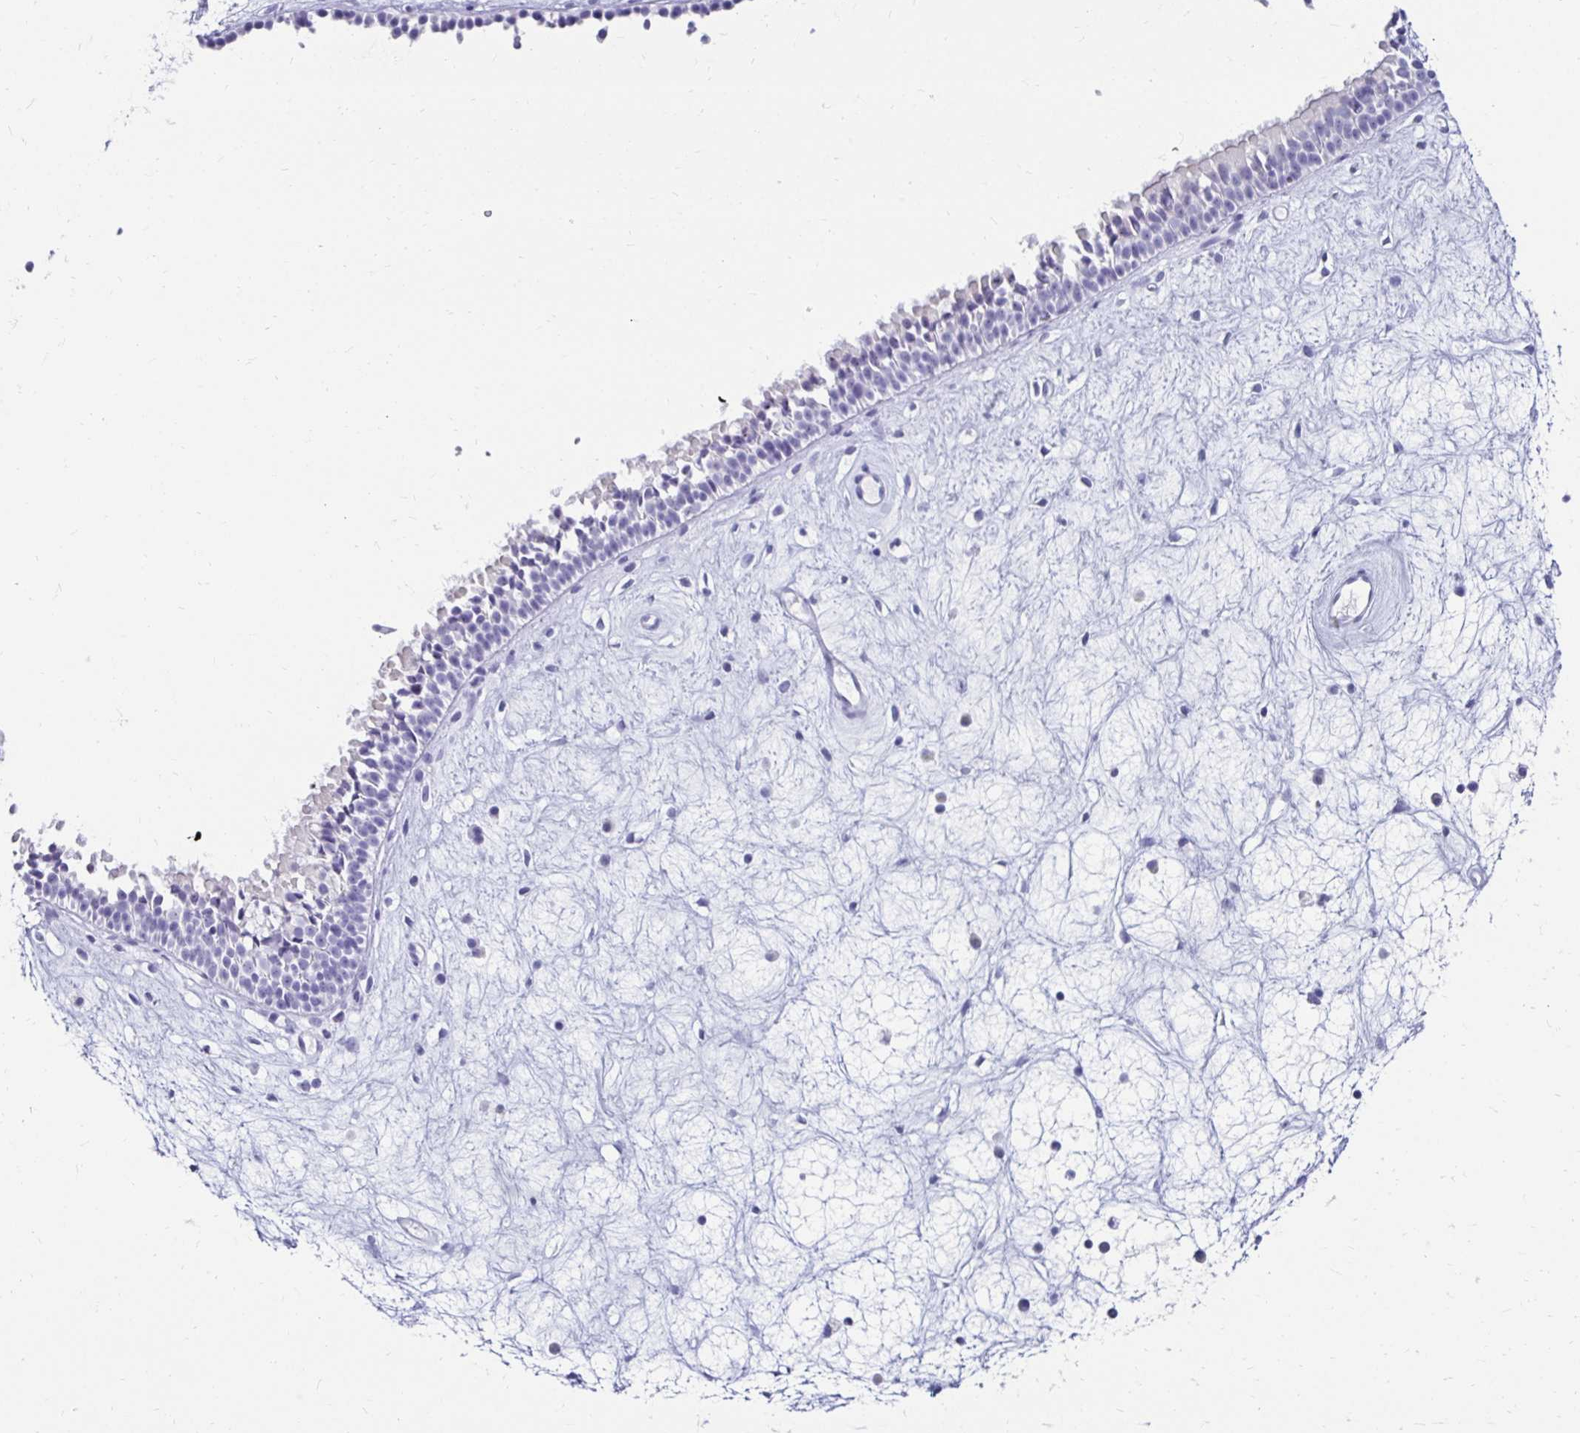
{"staining": {"intensity": "negative", "quantity": "none", "location": "none"}, "tissue": "nasopharynx", "cell_type": "Respiratory epithelial cells", "image_type": "normal", "snomed": [{"axis": "morphology", "description": "Normal tissue, NOS"}, {"axis": "topography", "description": "Nasopharynx"}], "caption": "Immunohistochemical staining of unremarkable nasopharynx displays no significant staining in respiratory epithelial cells.", "gene": "CST6", "patient": {"sex": "male", "age": 69}}